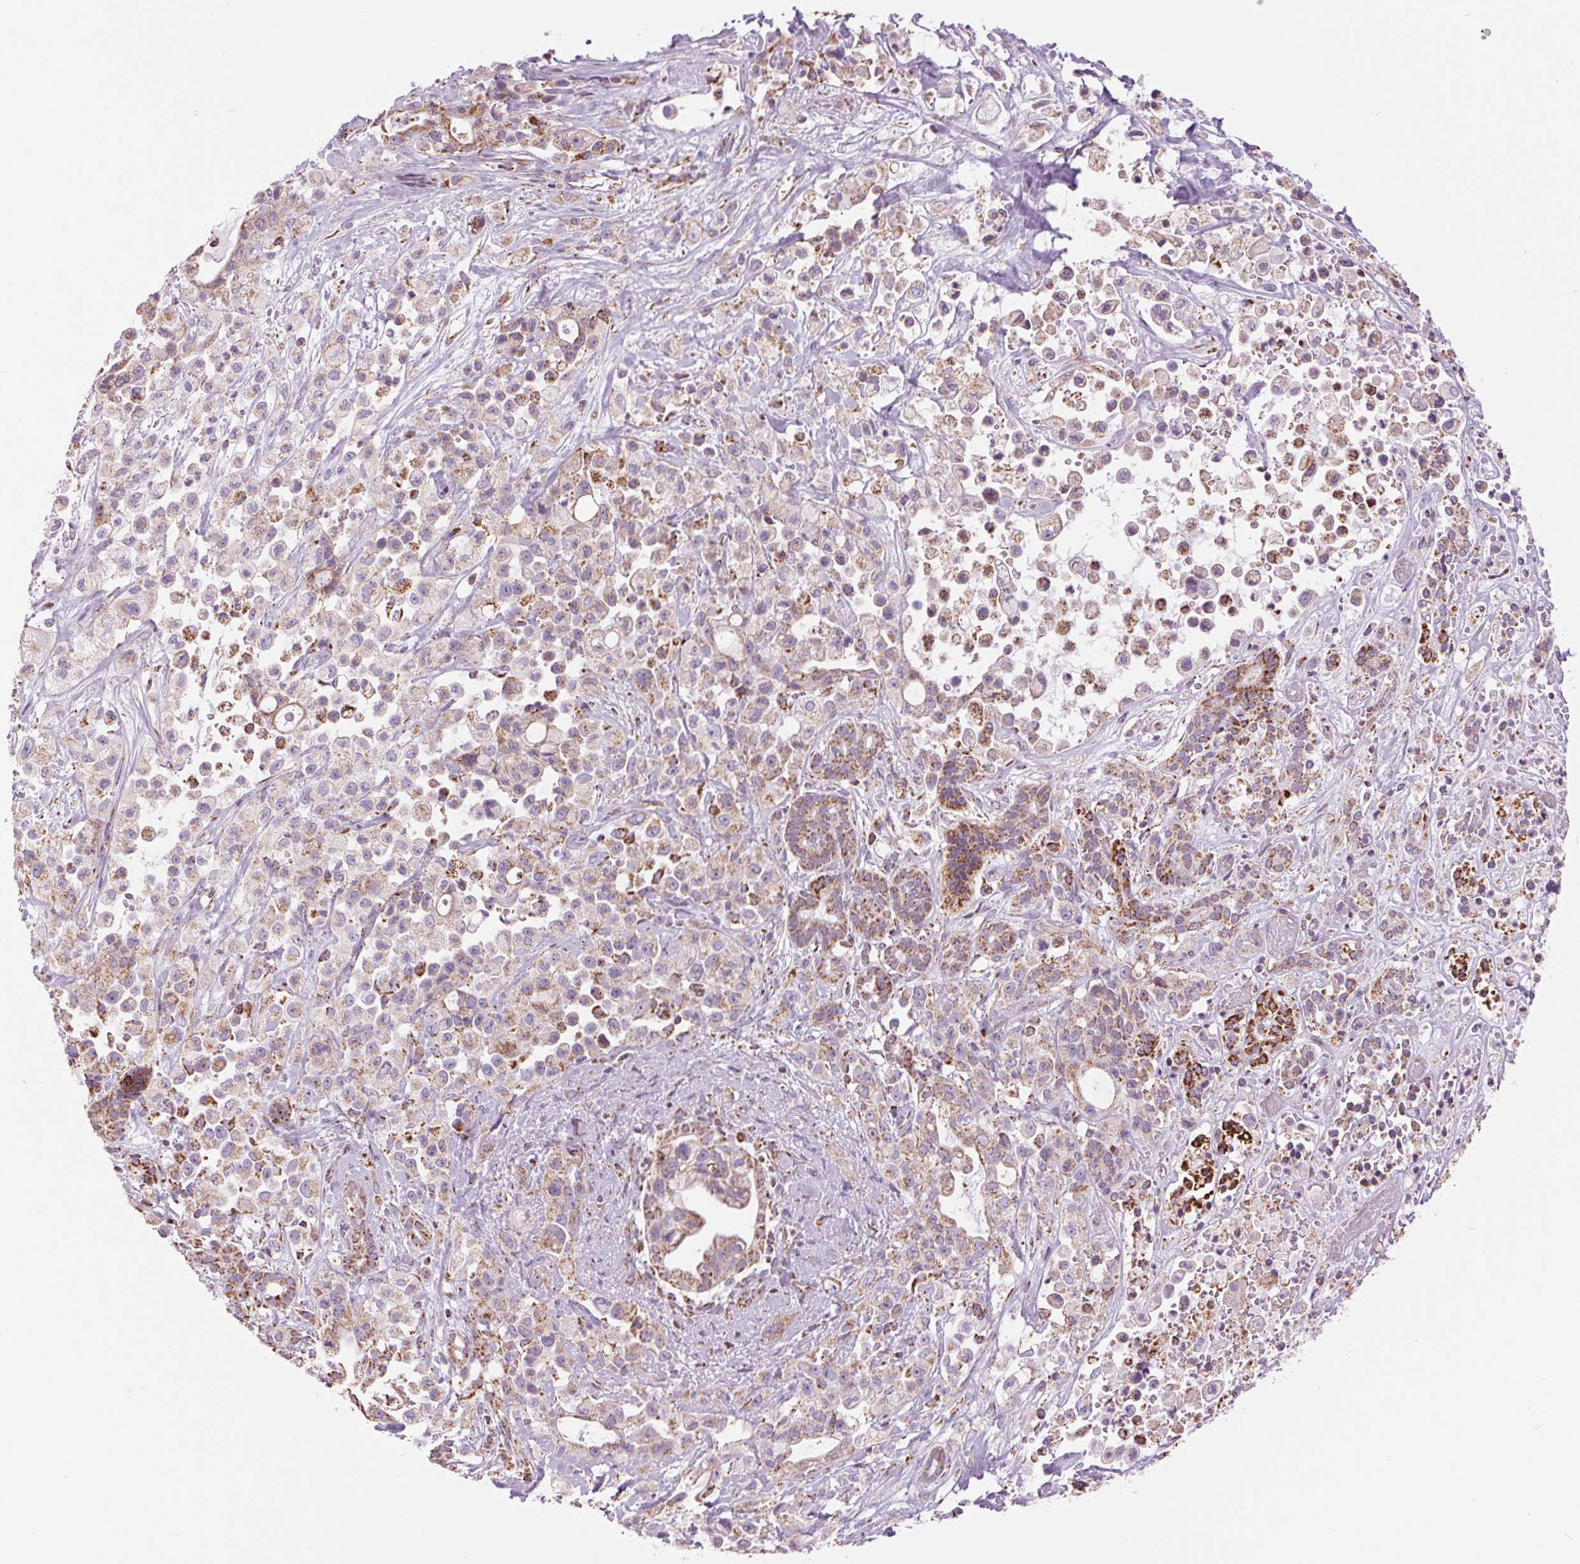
{"staining": {"intensity": "moderate", "quantity": "<25%", "location": "cytoplasmic/membranous"}, "tissue": "pancreatic cancer", "cell_type": "Tumor cells", "image_type": "cancer", "snomed": [{"axis": "morphology", "description": "Adenocarcinoma, NOS"}, {"axis": "topography", "description": "Pancreas"}], "caption": "A high-resolution micrograph shows IHC staining of pancreatic adenocarcinoma, which displays moderate cytoplasmic/membranous staining in approximately <25% of tumor cells.", "gene": "ATP5PB", "patient": {"sex": "male", "age": 44}}